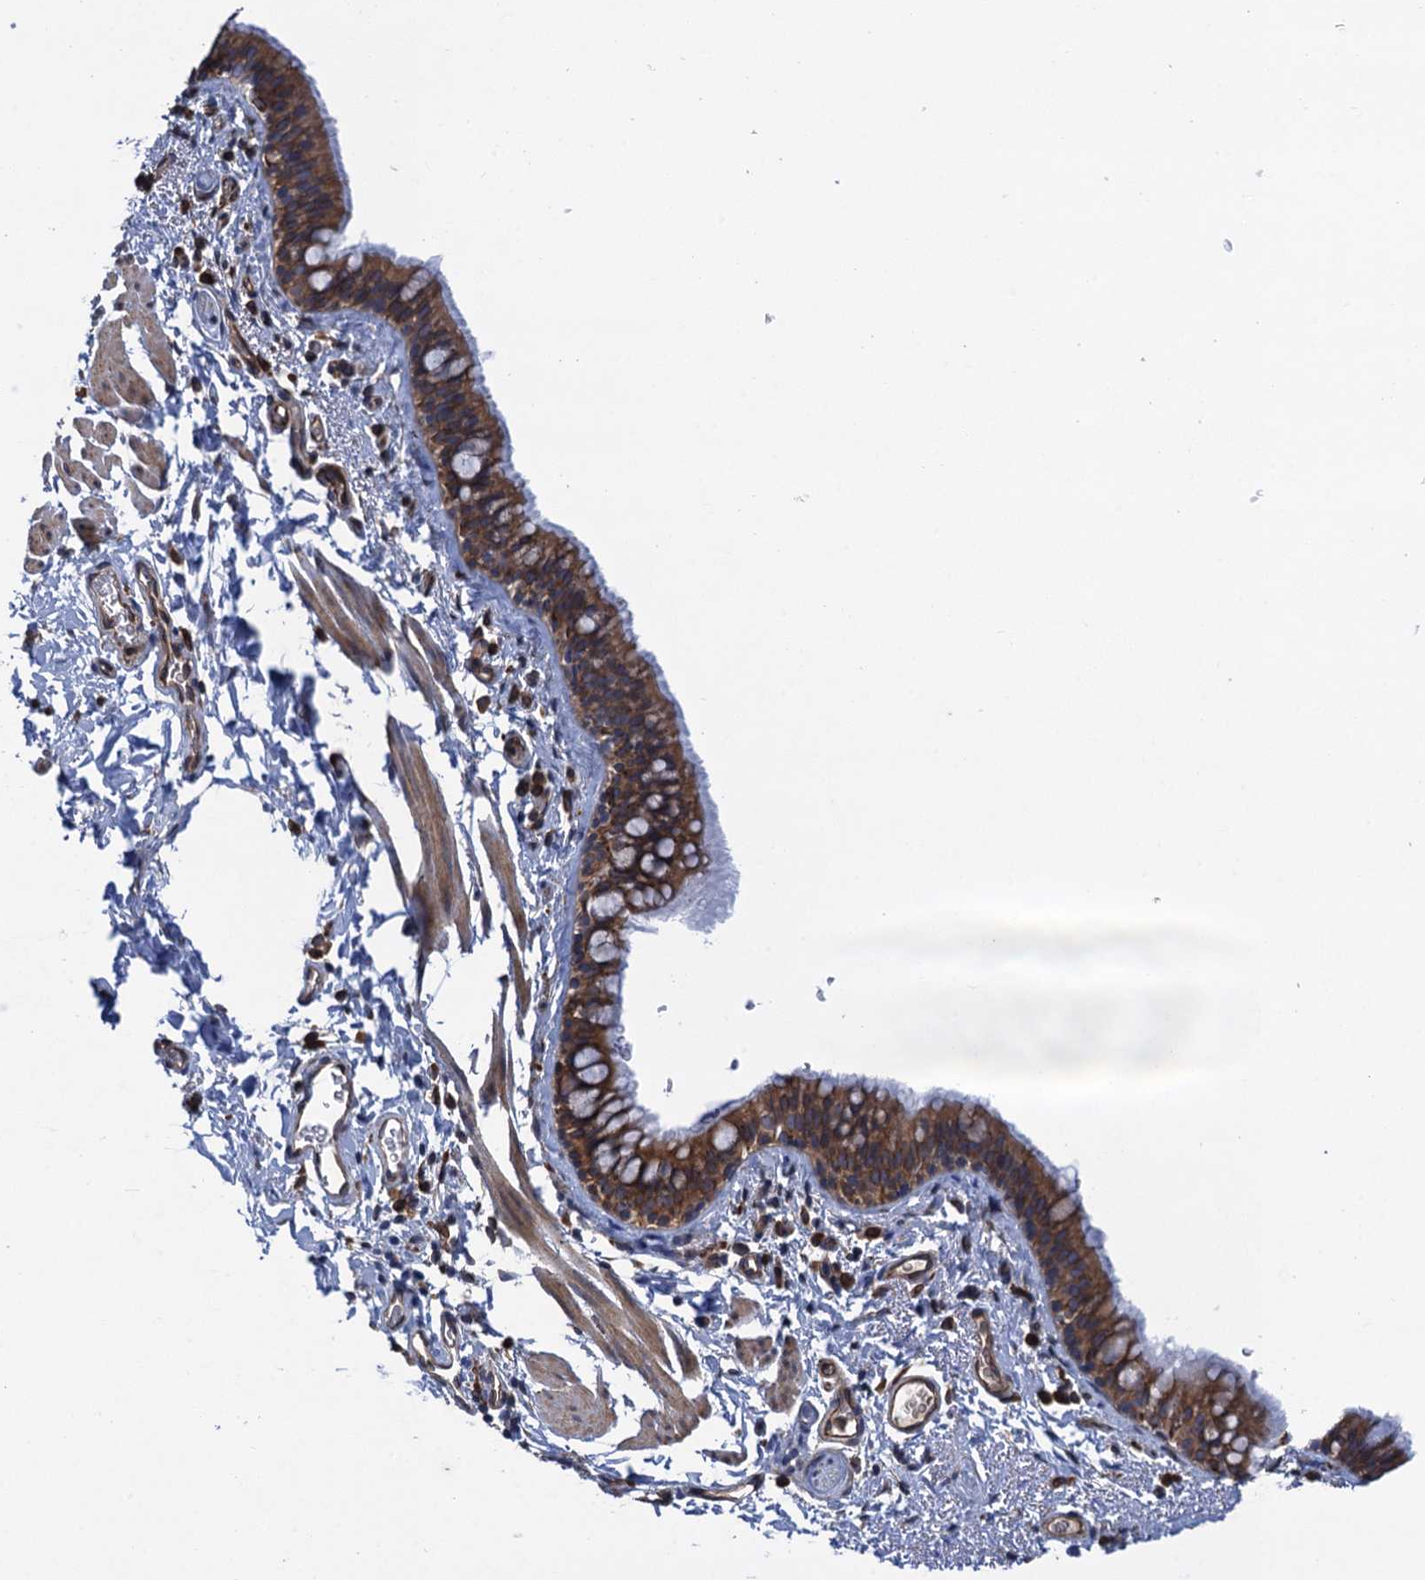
{"staining": {"intensity": "strong", "quantity": ">75%", "location": "cytoplasmic/membranous"}, "tissue": "bronchus", "cell_type": "Respiratory epithelial cells", "image_type": "normal", "snomed": [{"axis": "morphology", "description": "Normal tissue, NOS"}, {"axis": "topography", "description": "Cartilage tissue"}, {"axis": "topography", "description": "Bronchus"}], "caption": "About >75% of respiratory epithelial cells in benign human bronchus demonstrate strong cytoplasmic/membranous protein positivity as visualized by brown immunohistochemical staining.", "gene": "ARMC5", "patient": {"sex": "female", "age": 36}}